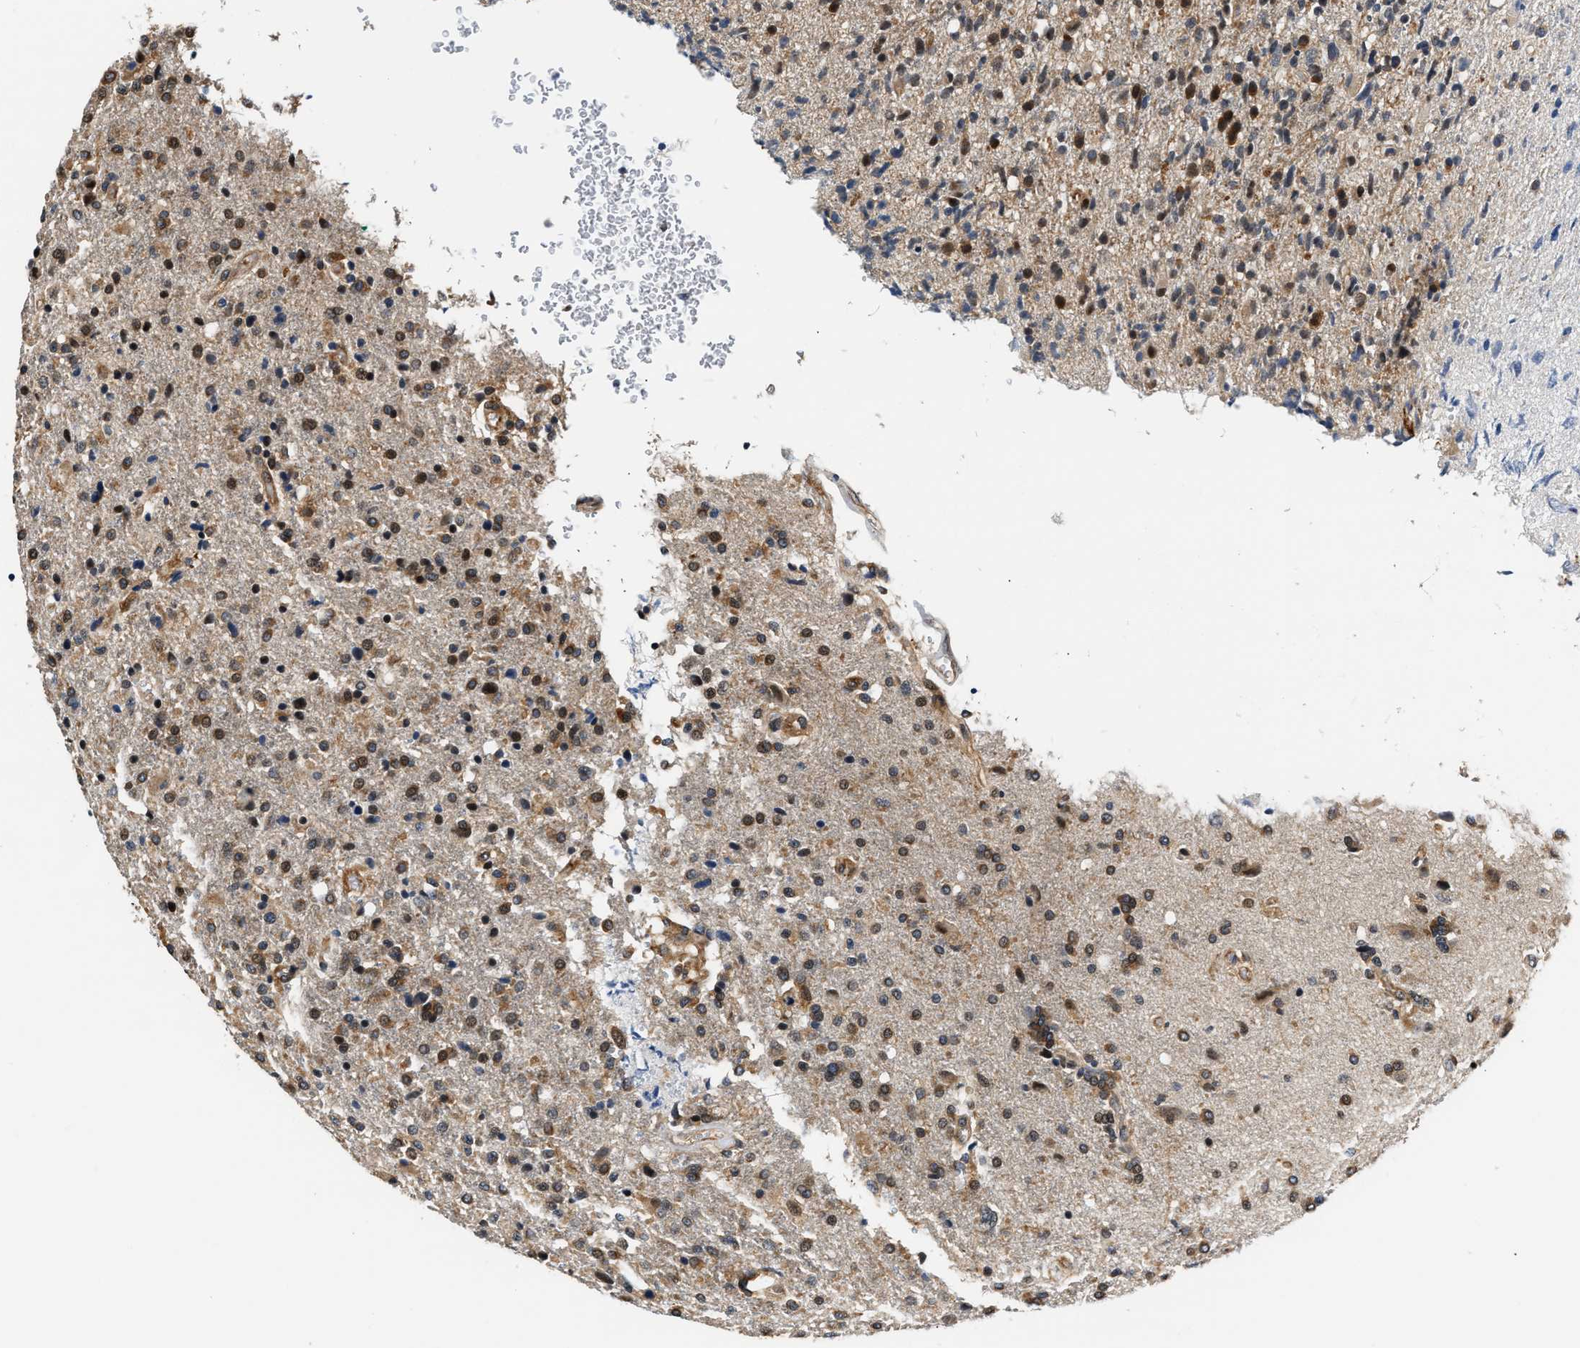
{"staining": {"intensity": "moderate", "quantity": "25%-75%", "location": "cytoplasmic/membranous,nuclear"}, "tissue": "glioma", "cell_type": "Tumor cells", "image_type": "cancer", "snomed": [{"axis": "morphology", "description": "Glioma, malignant, High grade"}, {"axis": "topography", "description": "Brain"}], "caption": "An immunohistochemistry (IHC) histopathology image of tumor tissue is shown. Protein staining in brown shows moderate cytoplasmic/membranous and nuclear positivity in glioma within tumor cells.", "gene": "TUT7", "patient": {"sex": "male", "age": 72}}